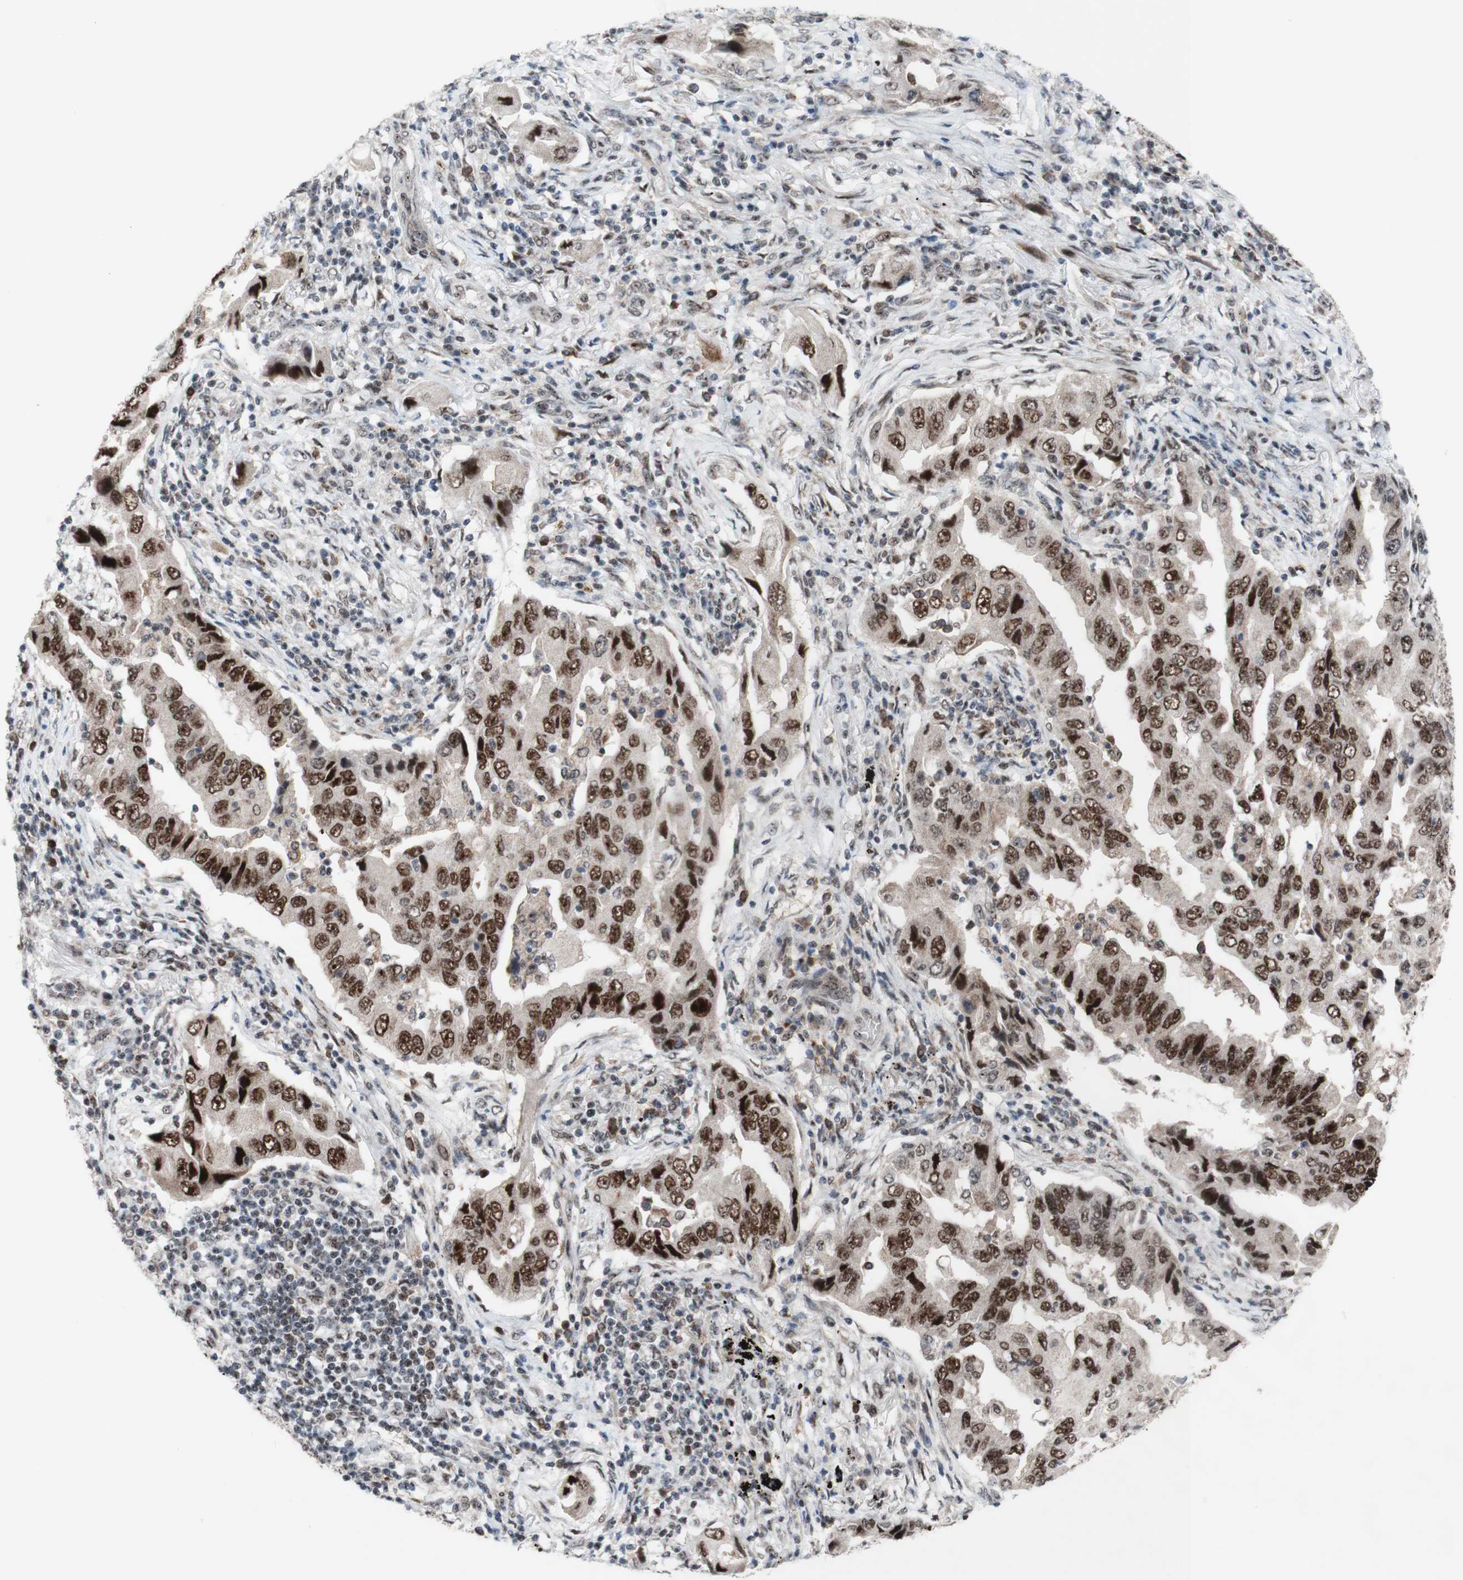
{"staining": {"intensity": "moderate", "quantity": ">75%", "location": "nuclear"}, "tissue": "lung cancer", "cell_type": "Tumor cells", "image_type": "cancer", "snomed": [{"axis": "morphology", "description": "Adenocarcinoma, NOS"}, {"axis": "topography", "description": "Lung"}], "caption": "Brown immunohistochemical staining in lung adenocarcinoma displays moderate nuclear expression in approximately >75% of tumor cells. (DAB = brown stain, brightfield microscopy at high magnification).", "gene": "POLR1A", "patient": {"sex": "female", "age": 65}}